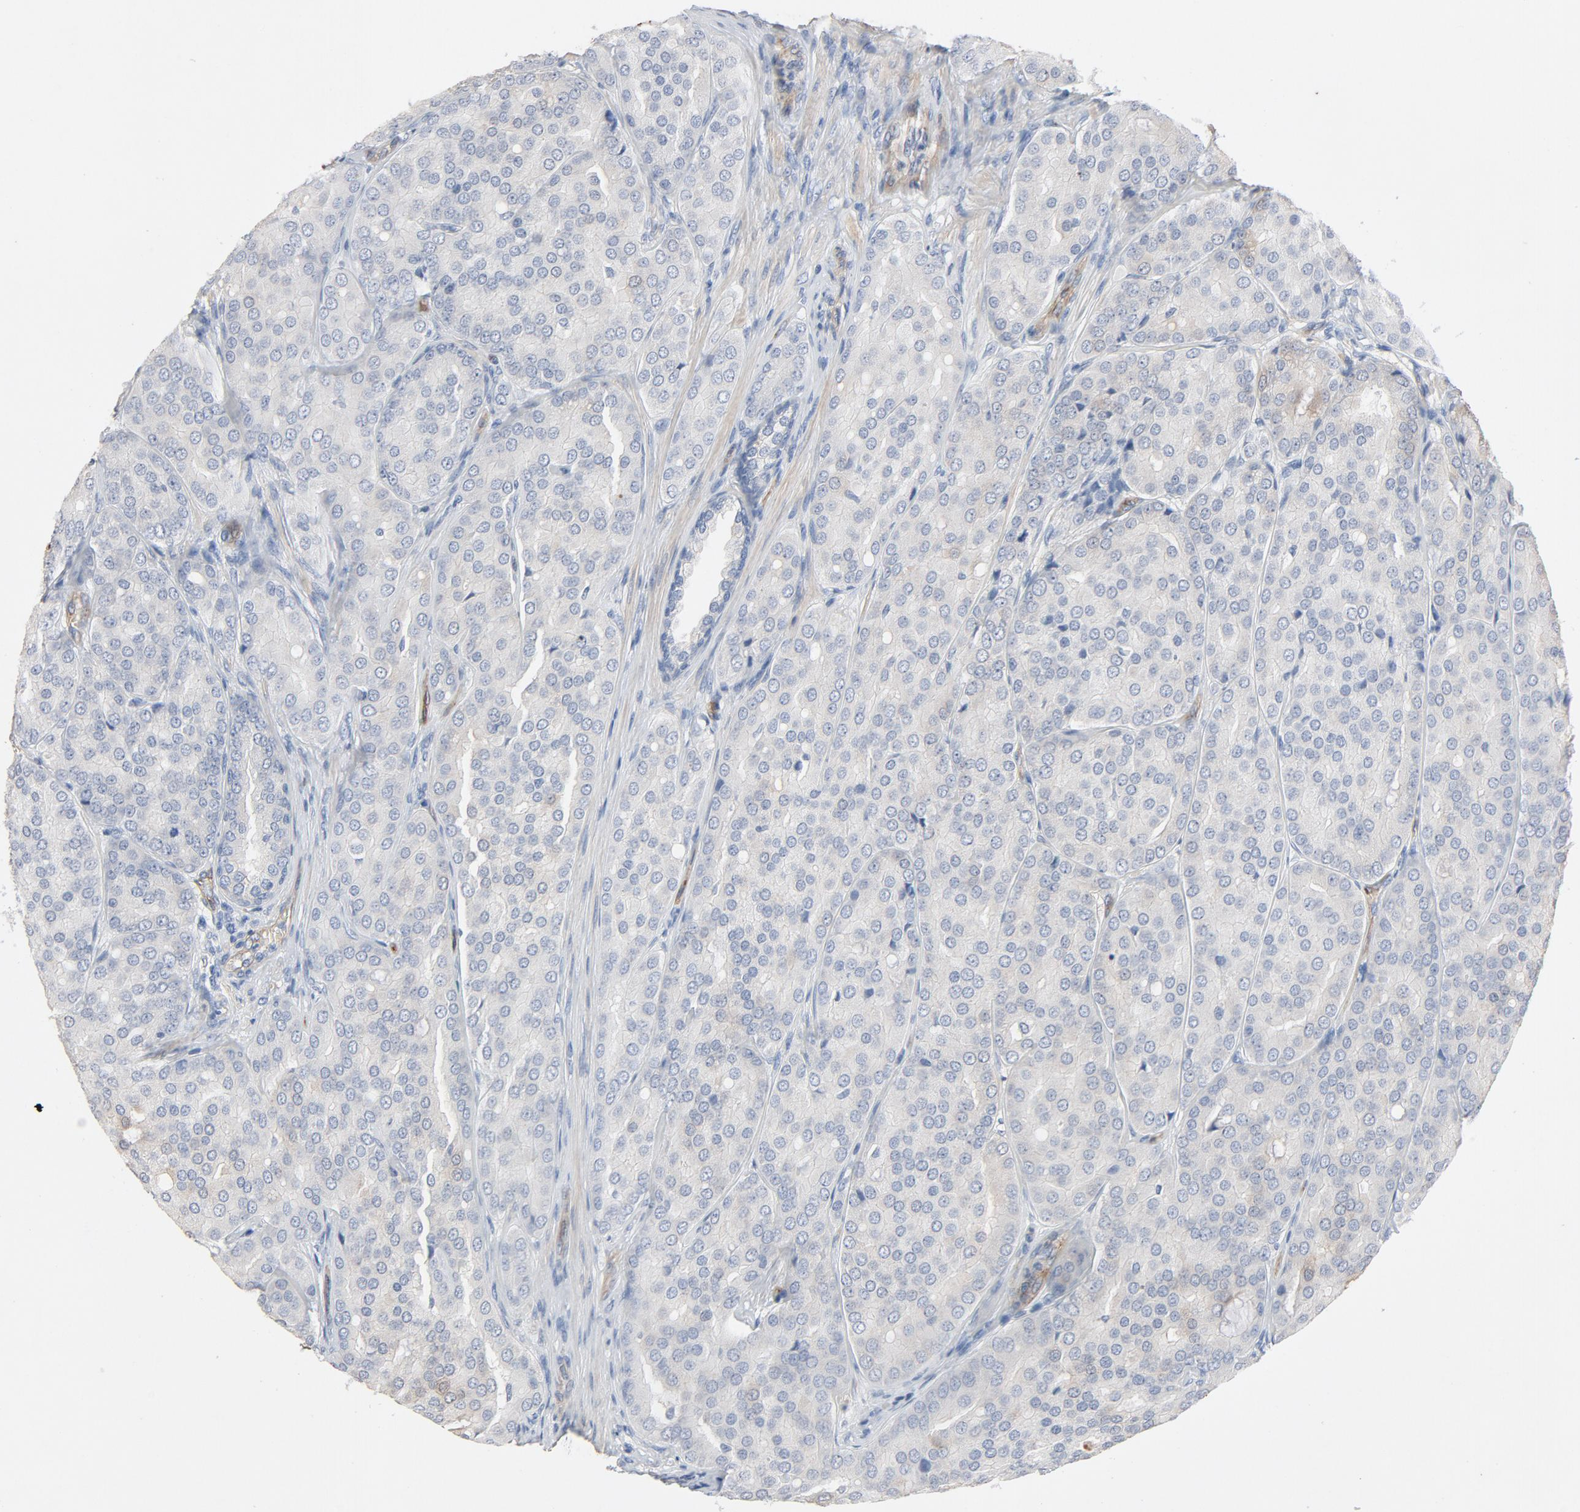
{"staining": {"intensity": "negative", "quantity": "none", "location": "none"}, "tissue": "prostate cancer", "cell_type": "Tumor cells", "image_type": "cancer", "snomed": [{"axis": "morphology", "description": "Adenocarcinoma, High grade"}, {"axis": "topography", "description": "Prostate"}], "caption": "Prostate cancer was stained to show a protein in brown. There is no significant expression in tumor cells.", "gene": "KDR", "patient": {"sex": "male", "age": 64}}